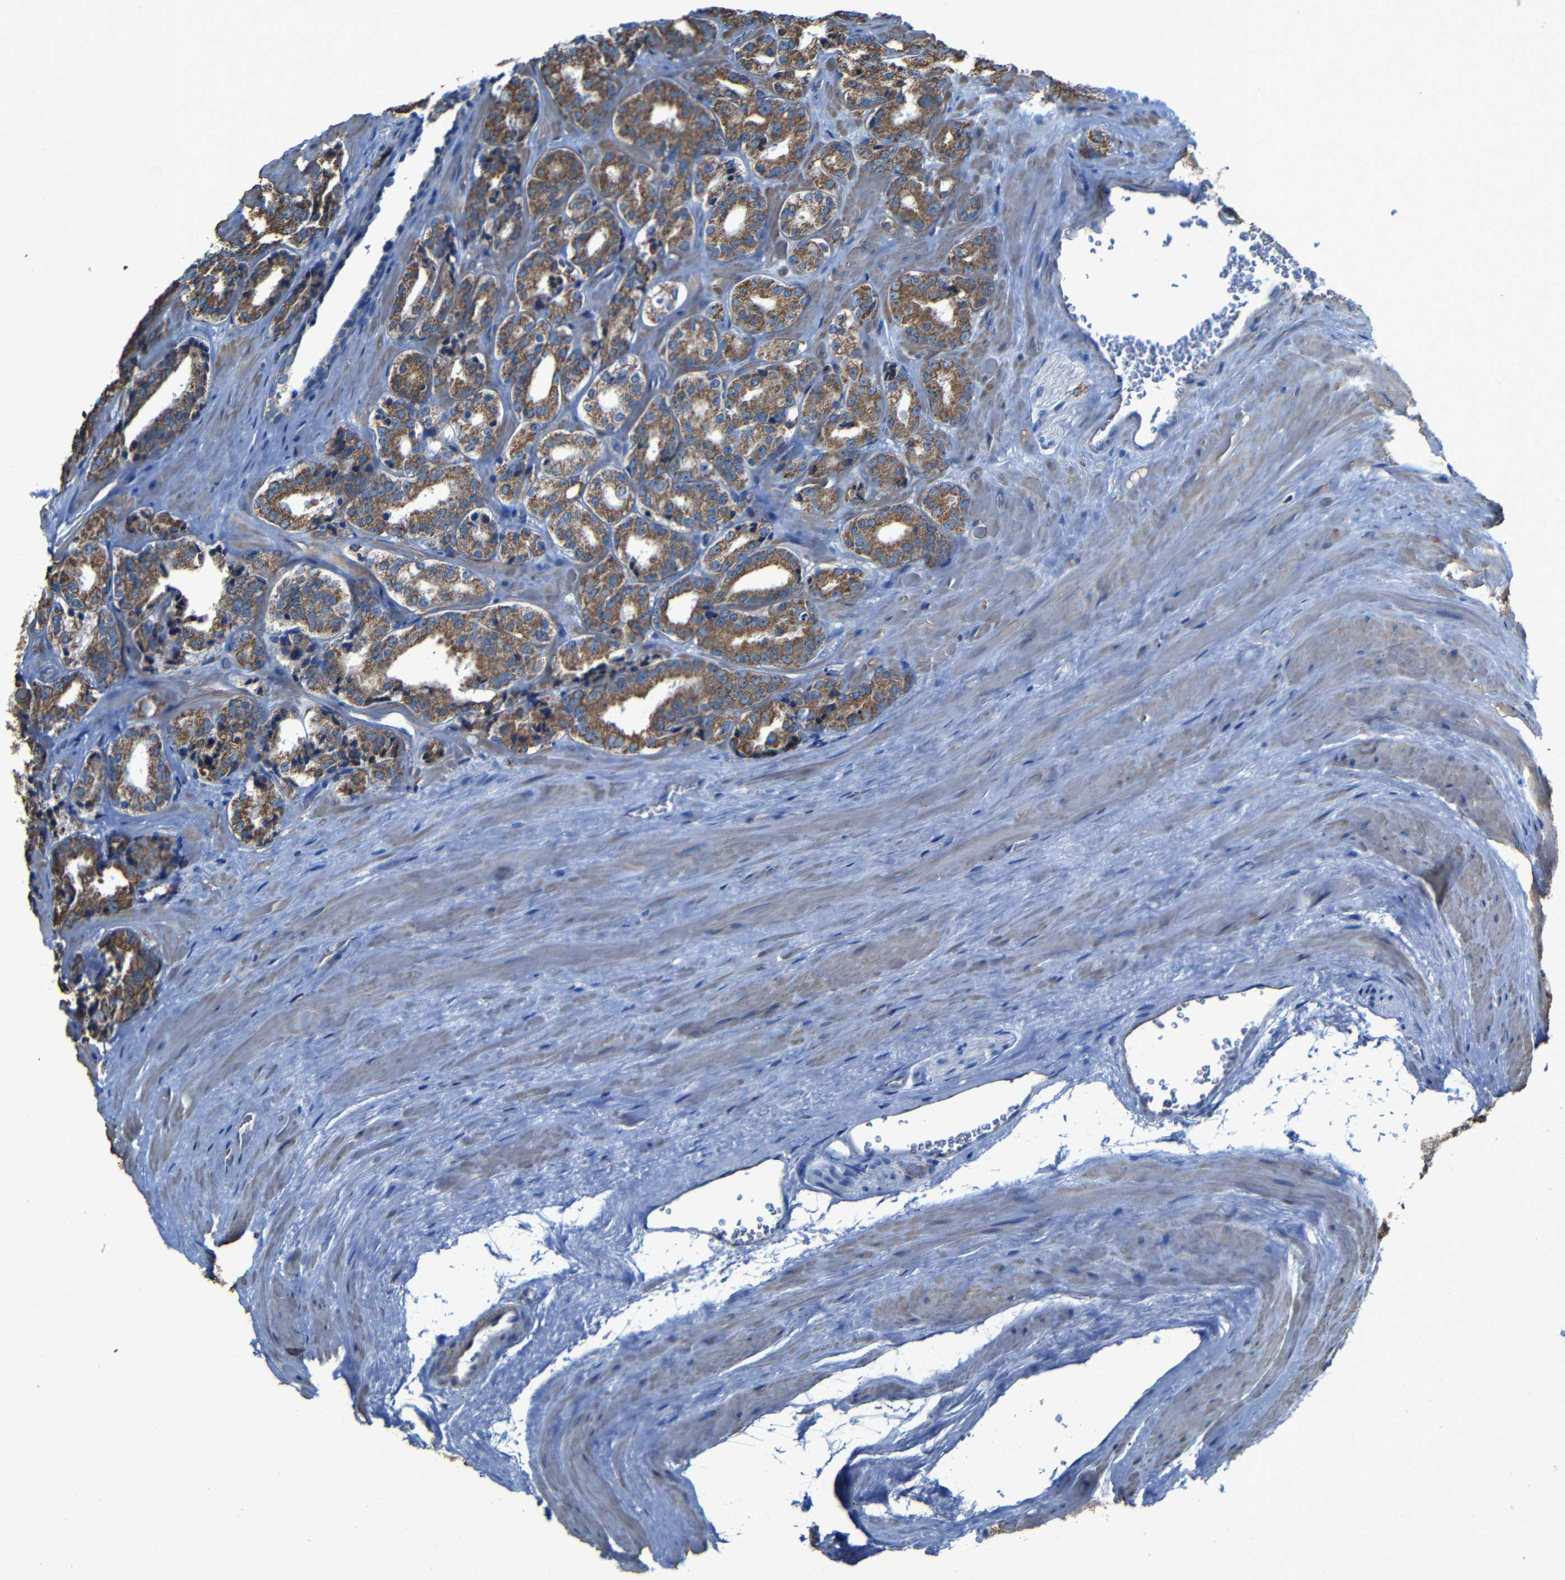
{"staining": {"intensity": "strong", "quantity": ">75%", "location": "cytoplasmic/membranous"}, "tissue": "prostate cancer", "cell_type": "Tumor cells", "image_type": "cancer", "snomed": [{"axis": "morphology", "description": "Adenocarcinoma, High grade"}, {"axis": "topography", "description": "Prostate"}], "caption": "Protein expression analysis of prostate high-grade adenocarcinoma demonstrates strong cytoplasmic/membranous positivity in about >75% of tumor cells. (DAB IHC, brown staining for protein, blue staining for nuclei).", "gene": "INTS6L", "patient": {"sex": "male", "age": 60}}